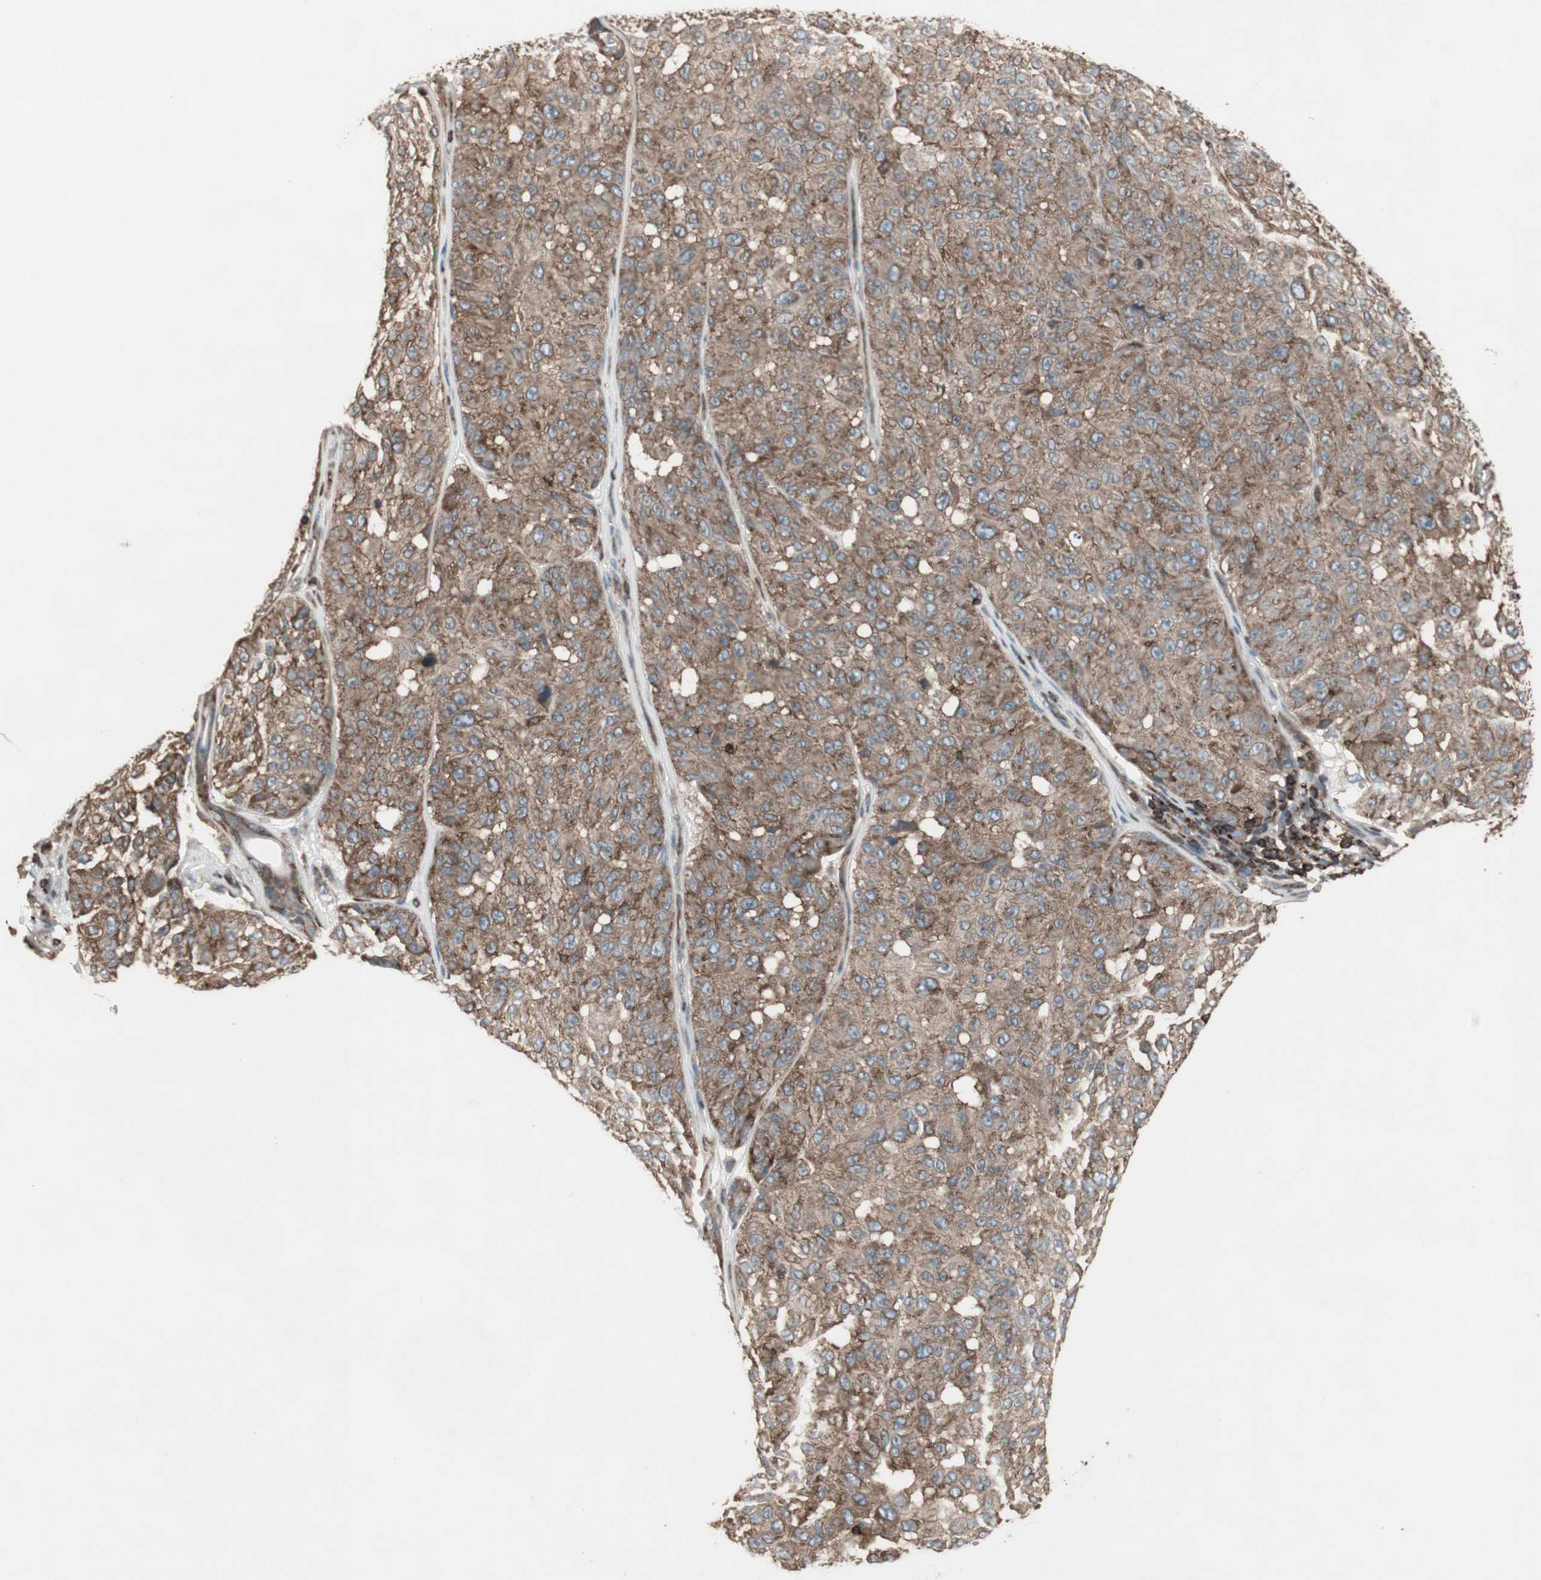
{"staining": {"intensity": "weak", "quantity": ">75%", "location": "cytoplasmic/membranous"}, "tissue": "melanoma", "cell_type": "Tumor cells", "image_type": "cancer", "snomed": [{"axis": "morphology", "description": "Malignant melanoma, NOS"}, {"axis": "topography", "description": "Skin"}], "caption": "Melanoma stained with DAB IHC demonstrates low levels of weak cytoplasmic/membranous positivity in about >75% of tumor cells.", "gene": "ARHGEF1", "patient": {"sex": "female", "age": 46}}